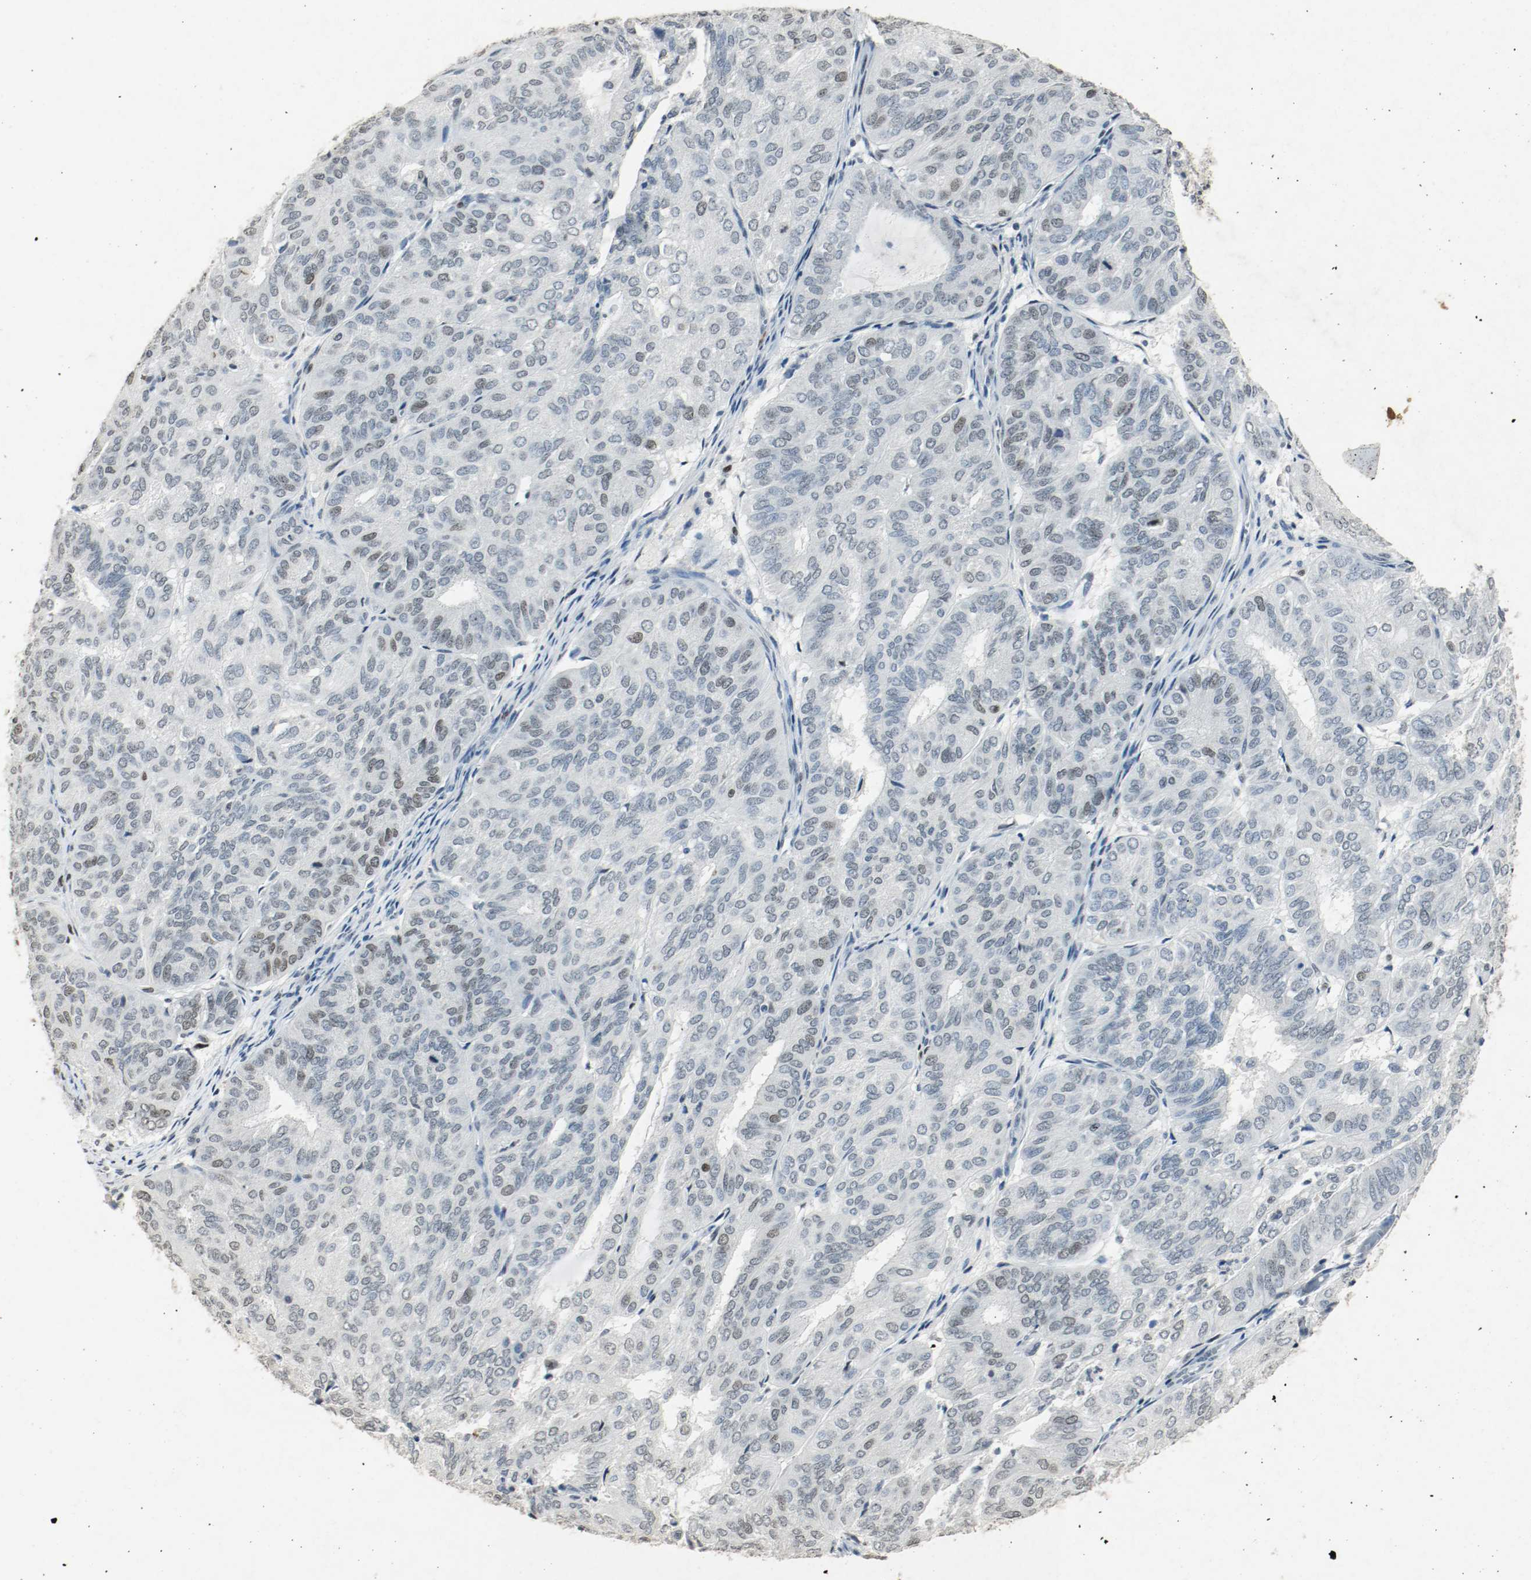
{"staining": {"intensity": "weak", "quantity": "<25%", "location": "nuclear"}, "tissue": "endometrial cancer", "cell_type": "Tumor cells", "image_type": "cancer", "snomed": [{"axis": "morphology", "description": "Adenocarcinoma, NOS"}, {"axis": "topography", "description": "Uterus"}], "caption": "DAB (3,3'-diaminobenzidine) immunohistochemical staining of human endometrial cancer exhibits no significant staining in tumor cells.", "gene": "DNMT1", "patient": {"sex": "female", "age": 60}}